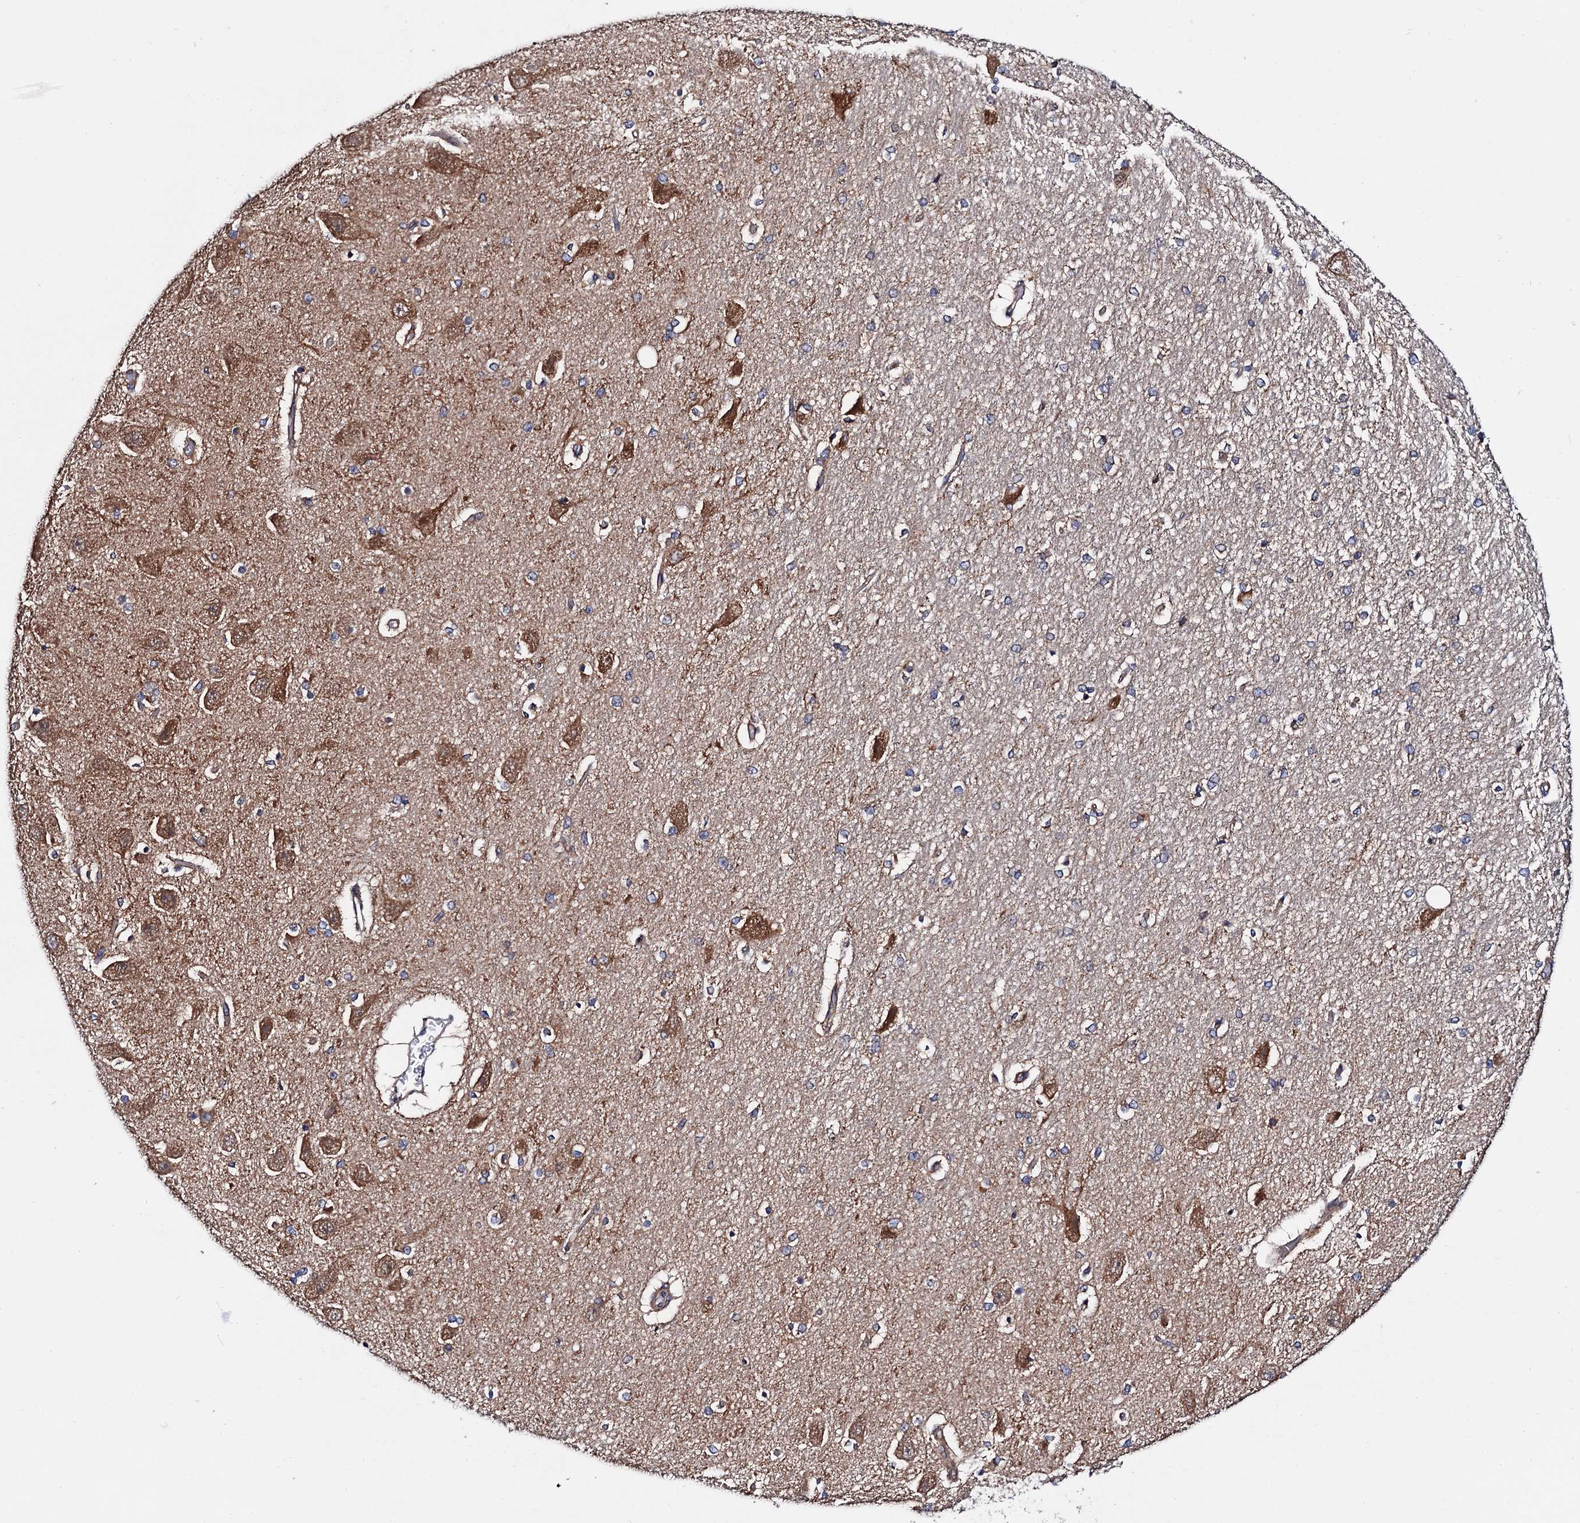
{"staining": {"intensity": "moderate", "quantity": "<25%", "location": "cytoplasmic/membranous"}, "tissue": "hippocampus", "cell_type": "Glial cells", "image_type": "normal", "snomed": [{"axis": "morphology", "description": "Normal tissue, NOS"}, {"axis": "topography", "description": "Hippocampus"}], "caption": "IHC (DAB) staining of benign hippocampus shows moderate cytoplasmic/membranous protein expression in about <25% of glial cells. The staining is performed using DAB brown chromogen to label protein expression. The nuclei are counter-stained blue using hematoxylin.", "gene": "MRPL48", "patient": {"sex": "female", "age": 54}}